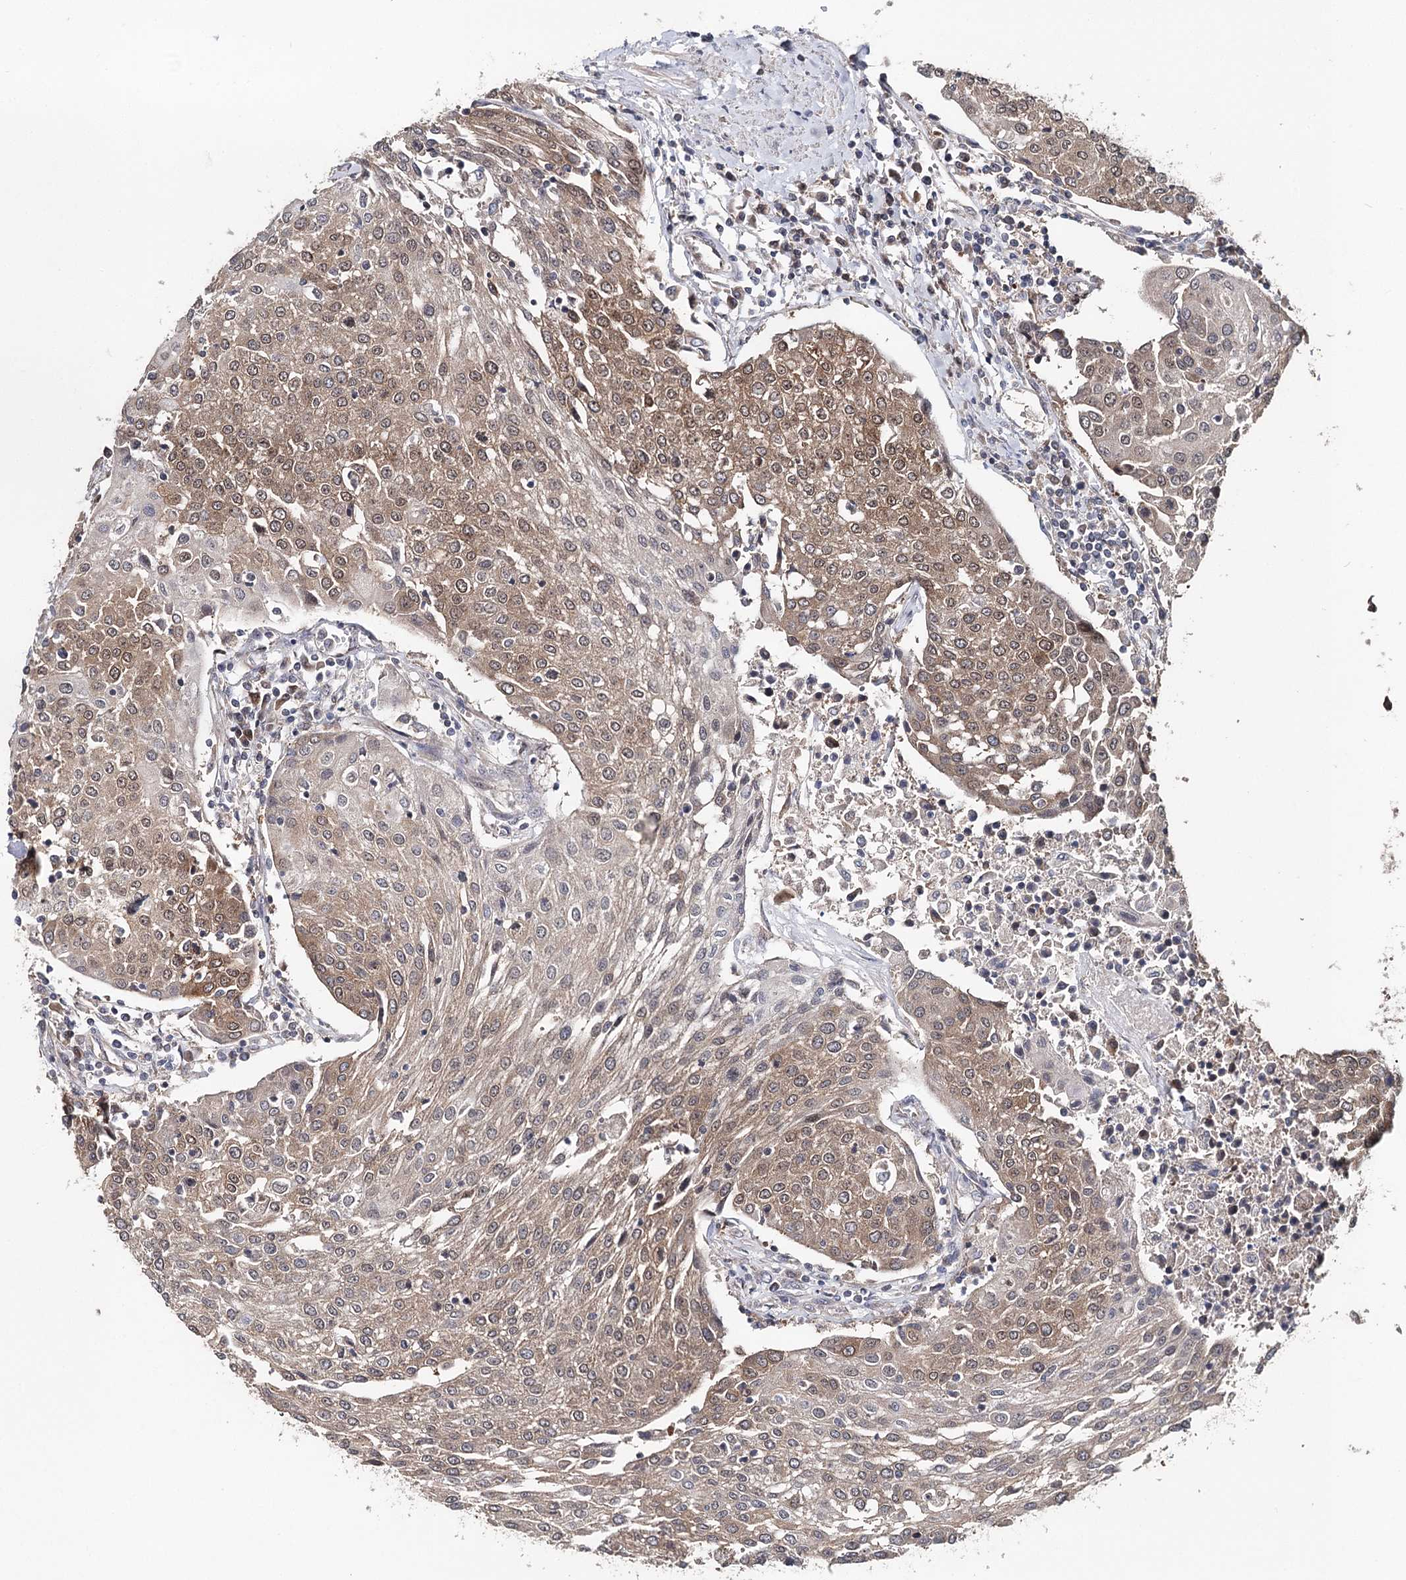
{"staining": {"intensity": "moderate", "quantity": ">75%", "location": "cytoplasmic/membranous,nuclear"}, "tissue": "urothelial cancer", "cell_type": "Tumor cells", "image_type": "cancer", "snomed": [{"axis": "morphology", "description": "Urothelial carcinoma, High grade"}, {"axis": "topography", "description": "Urinary bladder"}], "caption": "Brown immunohistochemical staining in human urothelial cancer reveals moderate cytoplasmic/membranous and nuclear positivity in approximately >75% of tumor cells.", "gene": "NOPCHAP1", "patient": {"sex": "female", "age": 85}}